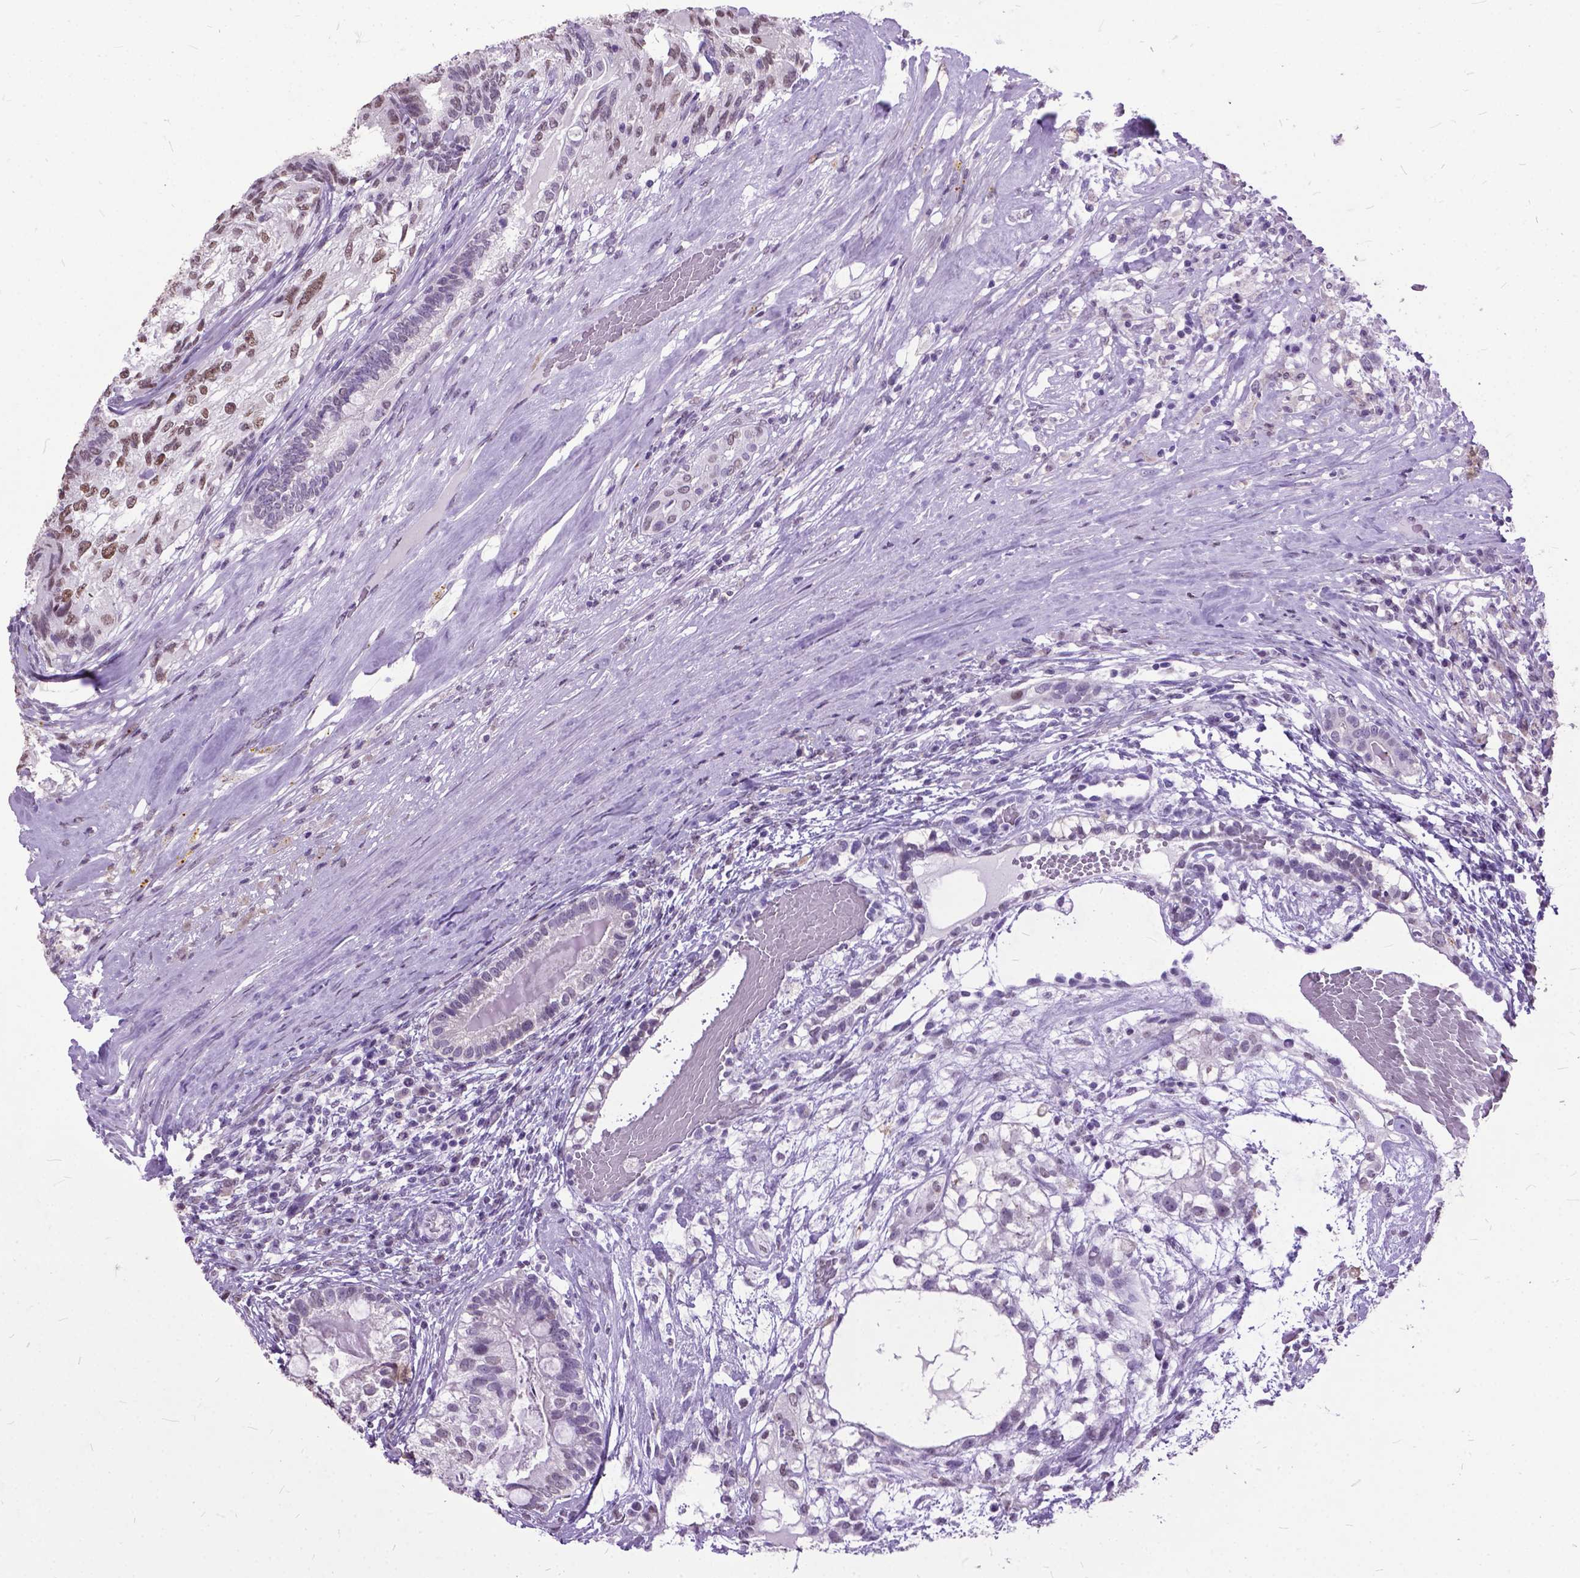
{"staining": {"intensity": "moderate", "quantity": "<25%", "location": "nuclear"}, "tissue": "testis cancer", "cell_type": "Tumor cells", "image_type": "cancer", "snomed": [{"axis": "morphology", "description": "Seminoma, NOS"}, {"axis": "morphology", "description": "Carcinoma, Embryonal, NOS"}, {"axis": "topography", "description": "Testis"}], "caption": "The histopathology image reveals staining of testis cancer (seminoma), revealing moderate nuclear protein staining (brown color) within tumor cells.", "gene": "MARCHF10", "patient": {"sex": "male", "age": 41}}